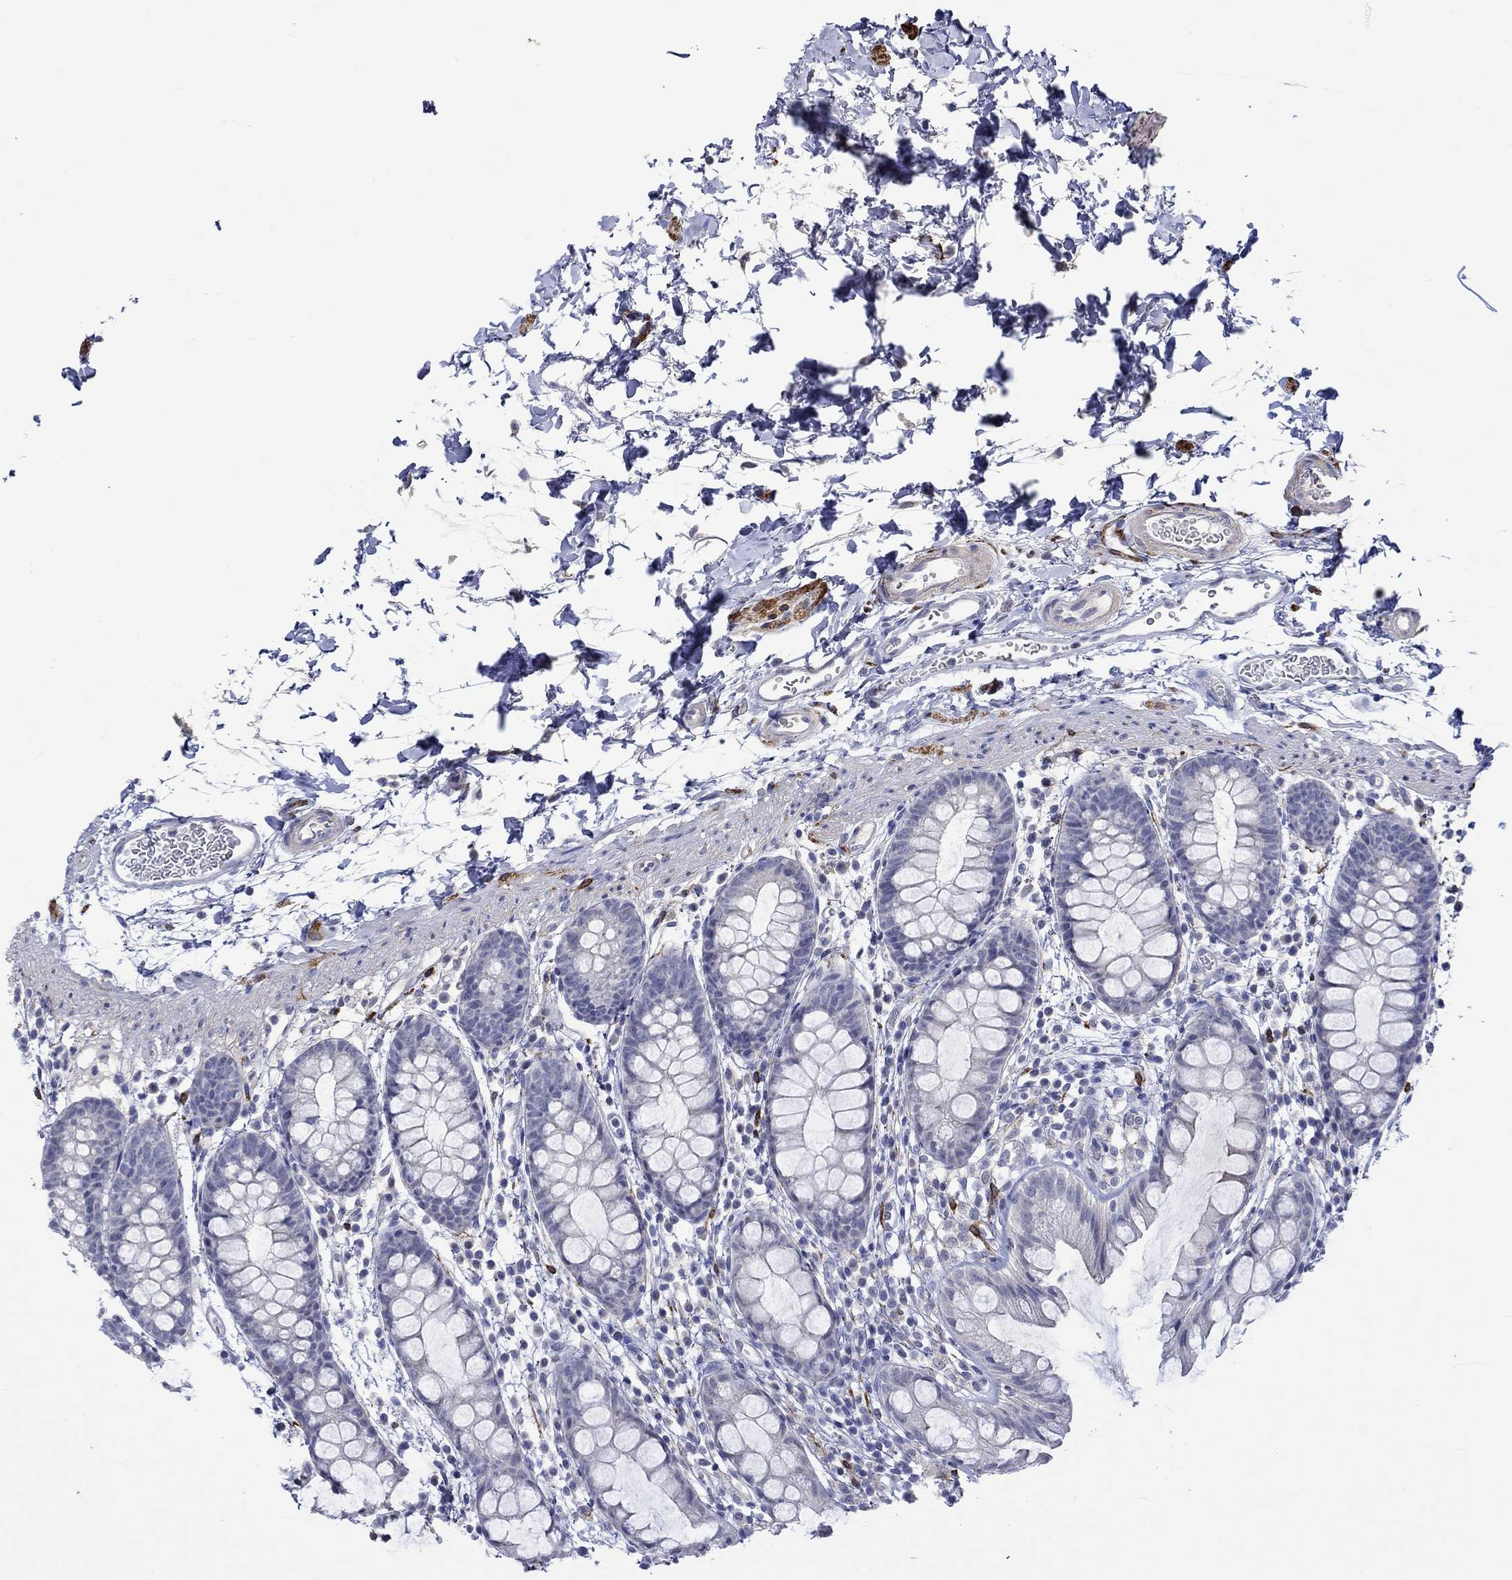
{"staining": {"intensity": "negative", "quantity": "none", "location": "none"}, "tissue": "rectum", "cell_type": "Glandular cells", "image_type": "normal", "snomed": [{"axis": "morphology", "description": "Normal tissue, NOS"}, {"axis": "topography", "description": "Rectum"}], "caption": "Immunohistochemistry (IHC) photomicrograph of unremarkable rectum: rectum stained with DAB displays no significant protein staining in glandular cells. Brightfield microscopy of immunohistochemistry stained with DAB (3,3'-diaminobenzidine) (brown) and hematoxylin (blue), captured at high magnification.", "gene": "CRYAB", "patient": {"sex": "male", "age": 57}}